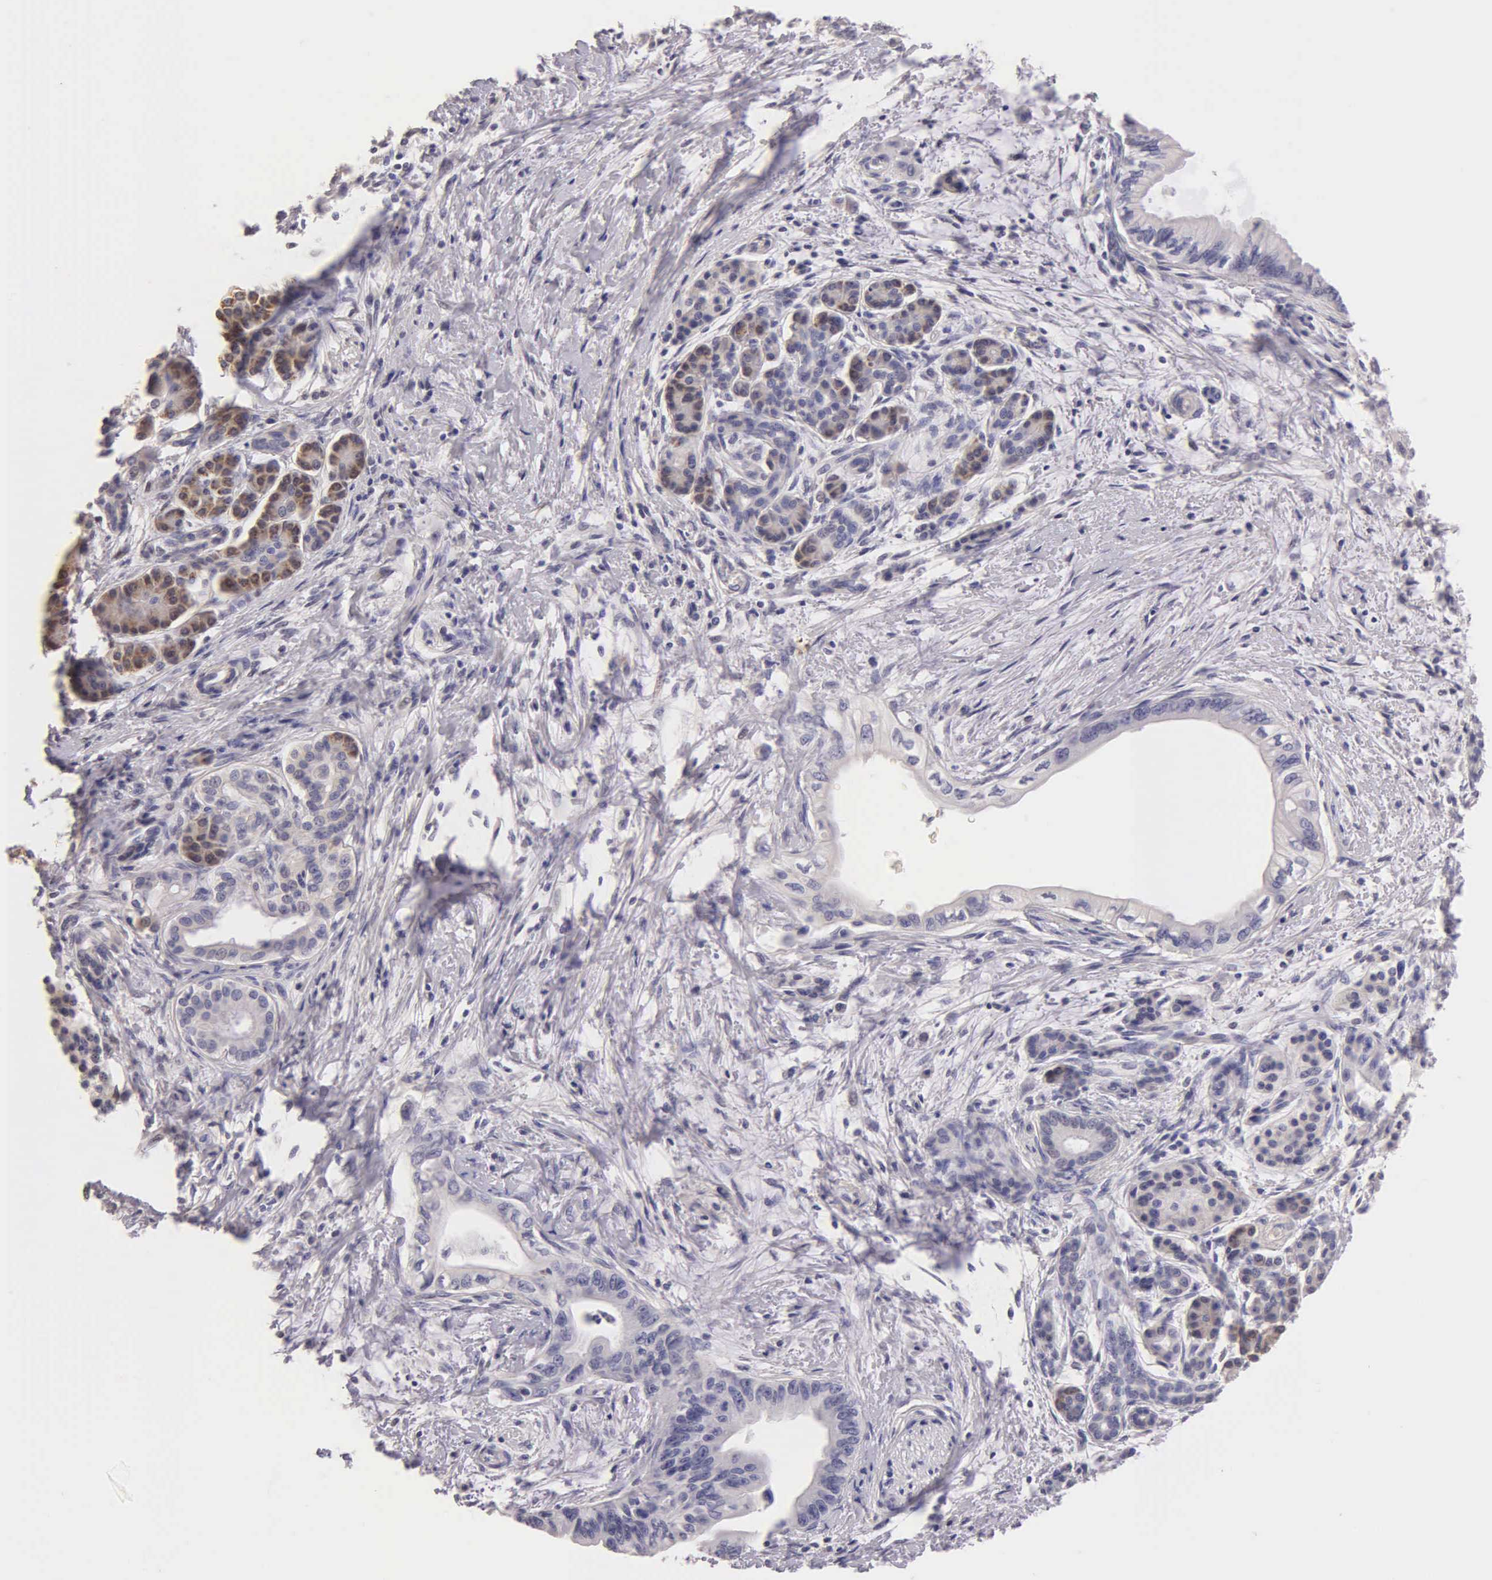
{"staining": {"intensity": "negative", "quantity": "none", "location": "none"}, "tissue": "pancreatic cancer", "cell_type": "Tumor cells", "image_type": "cancer", "snomed": [{"axis": "morphology", "description": "Adenocarcinoma, NOS"}, {"axis": "topography", "description": "Pancreas"}], "caption": "IHC of human pancreatic cancer shows no expression in tumor cells. The staining was performed using DAB to visualize the protein expression in brown, while the nuclei were stained in blue with hematoxylin (Magnification: 20x).", "gene": "ESR1", "patient": {"sex": "female", "age": 66}}